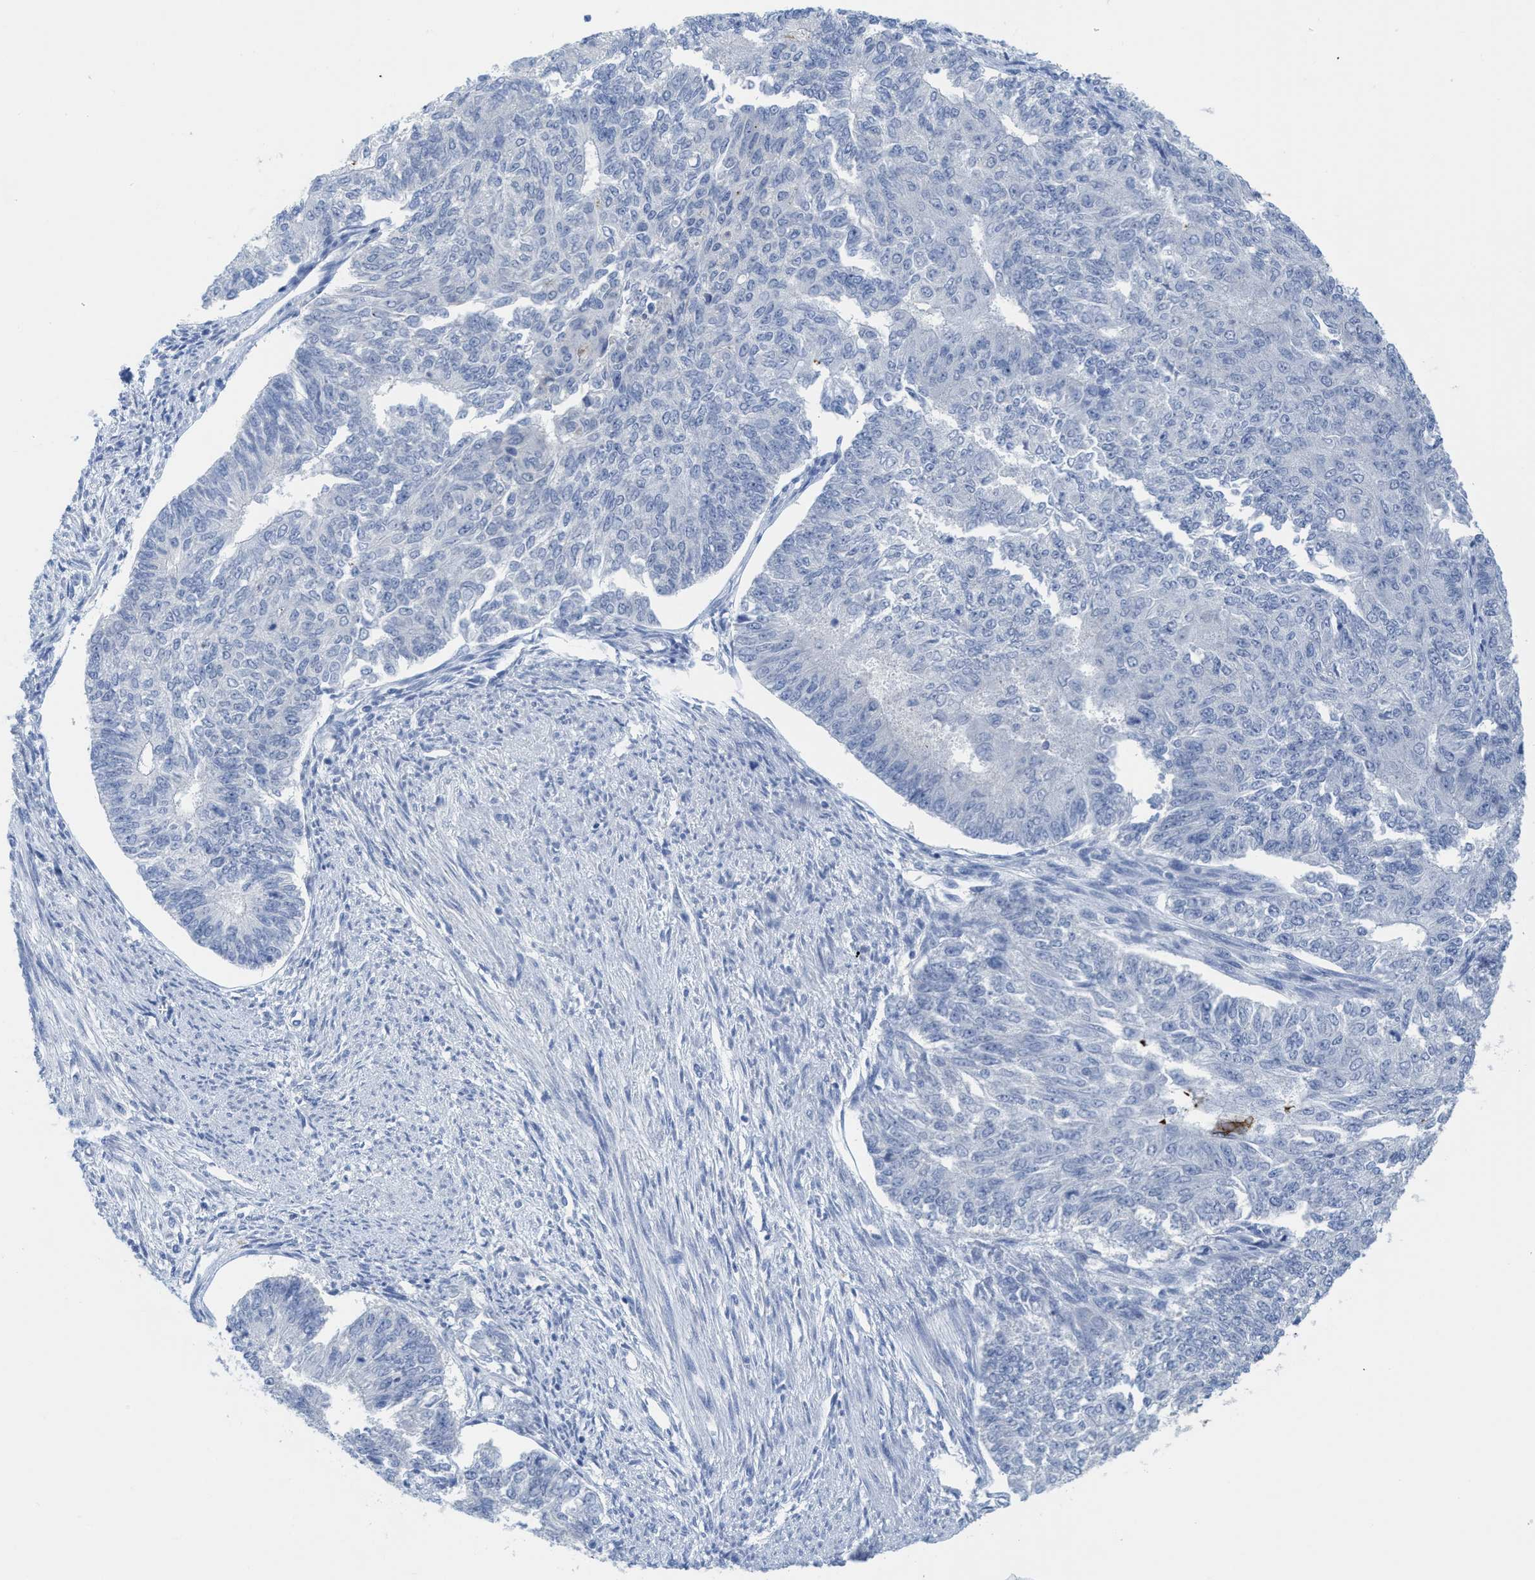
{"staining": {"intensity": "negative", "quantity": "none", "location": "none"}, "tissue": "endometrial cancer", "cell_type": "Tumor cells", "image_type": "cancer", "snomed": [{"axis": "morphology", "description": "Adenocarcinoma, NOS"}, {"axis": "topography", "description": "Endometrium"}], "caption": "This image is of adenocarcinoma (endometrial) stained with immunohistochemistry to label a protein in brown with the nuclei are counter-stained blue. There is no positivity in tumor cells.", "gene": "GATD3", "patient": {"sex": "female", "age": 32}}